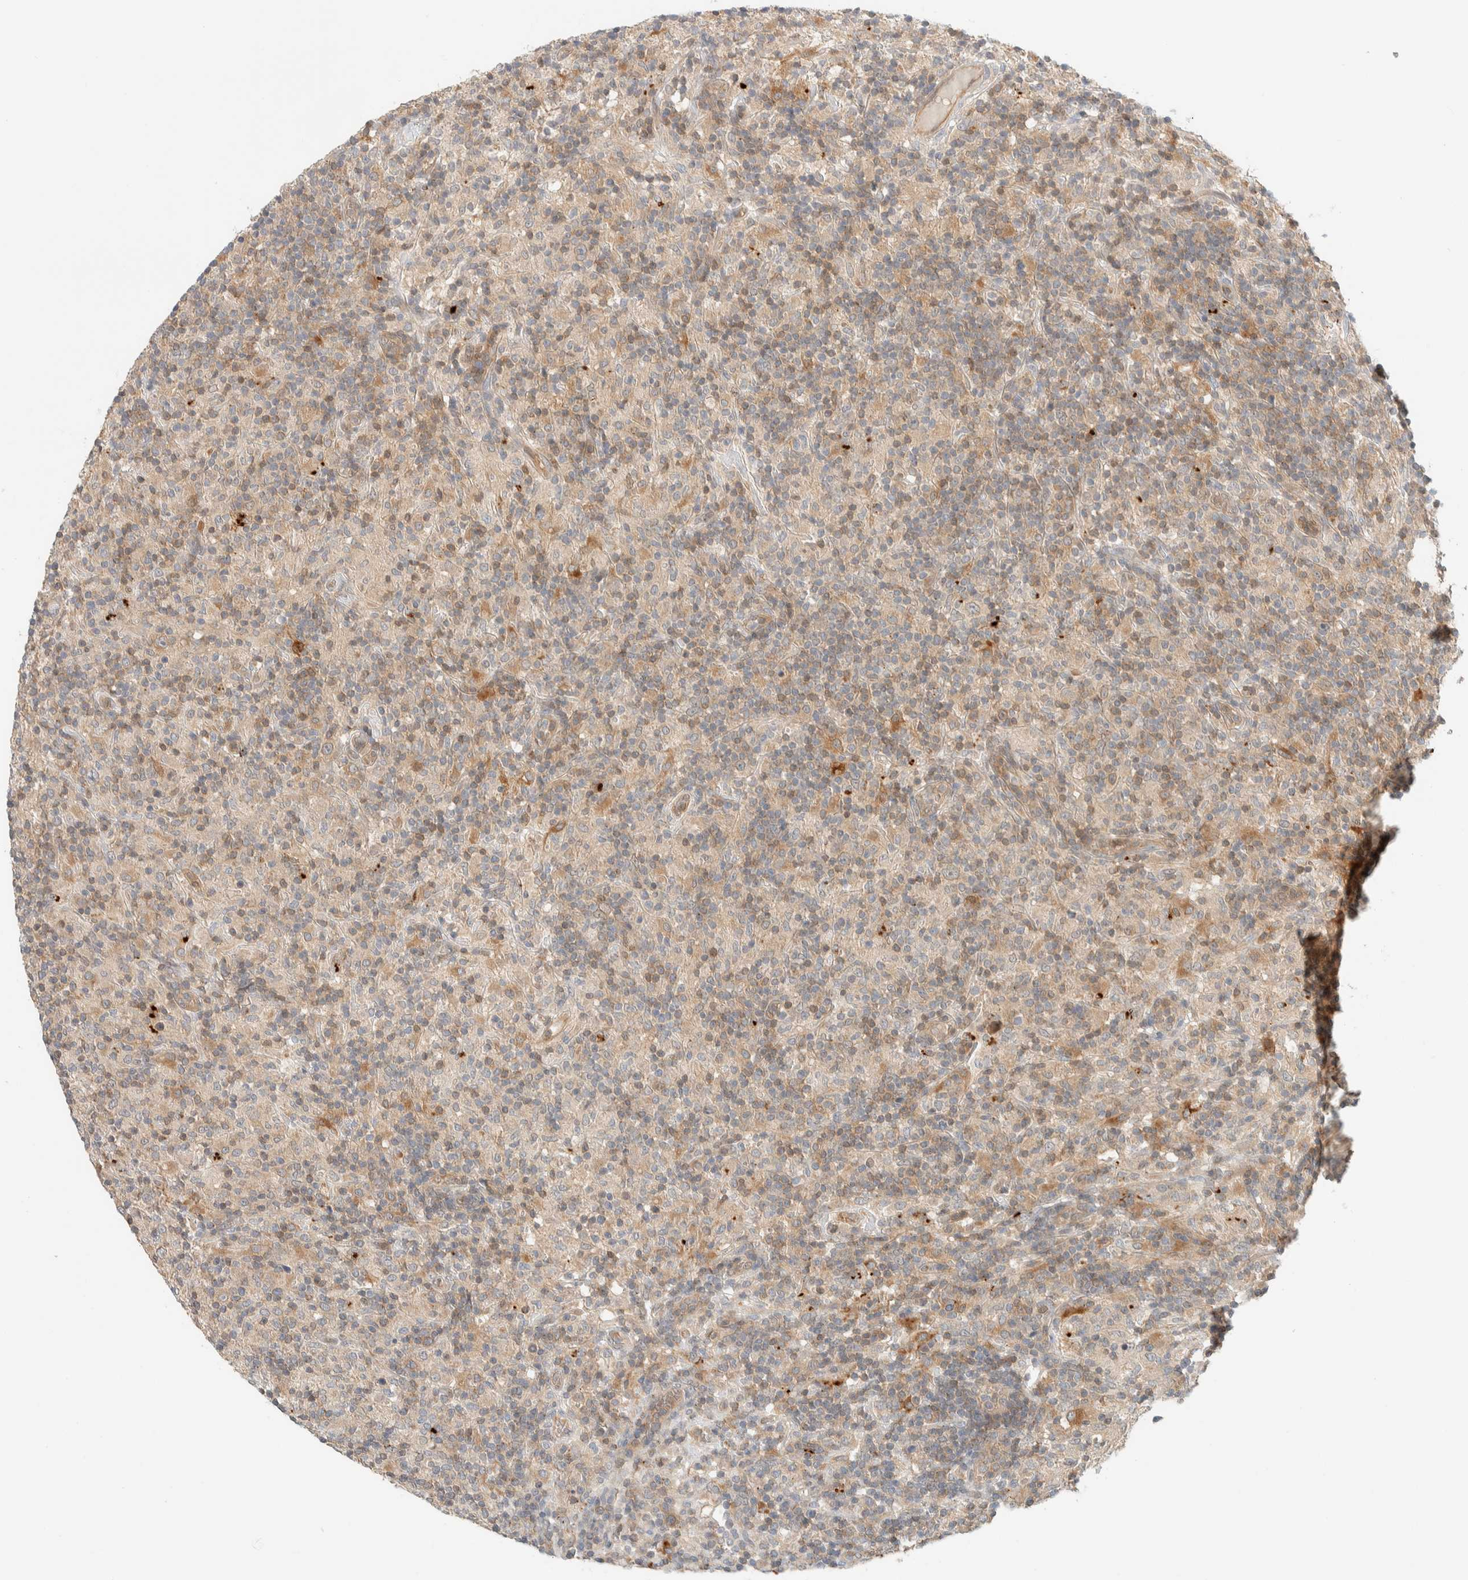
{"staining": {"intensity": "weak", "quantity": "25%-75%", "location": "cytoplasmic/membranous"}, "tissue": "lymphoma", "cell_type": "Tumor cells", "image_type": "cancer", "snomed": [{"axis": "morphology", "description": "Hodgkin's disease, NOS"}, {"axis": "topography", "description": "Lymph node"}], "caption": "Immunohistochemical staining of human lymphoma reveals low levels of weak cytoplasmic/membranous protein expression in about 25%-75% of tumor cells.", "gene": "GCLM", "patient": {"sex": "male", "age": 70}}